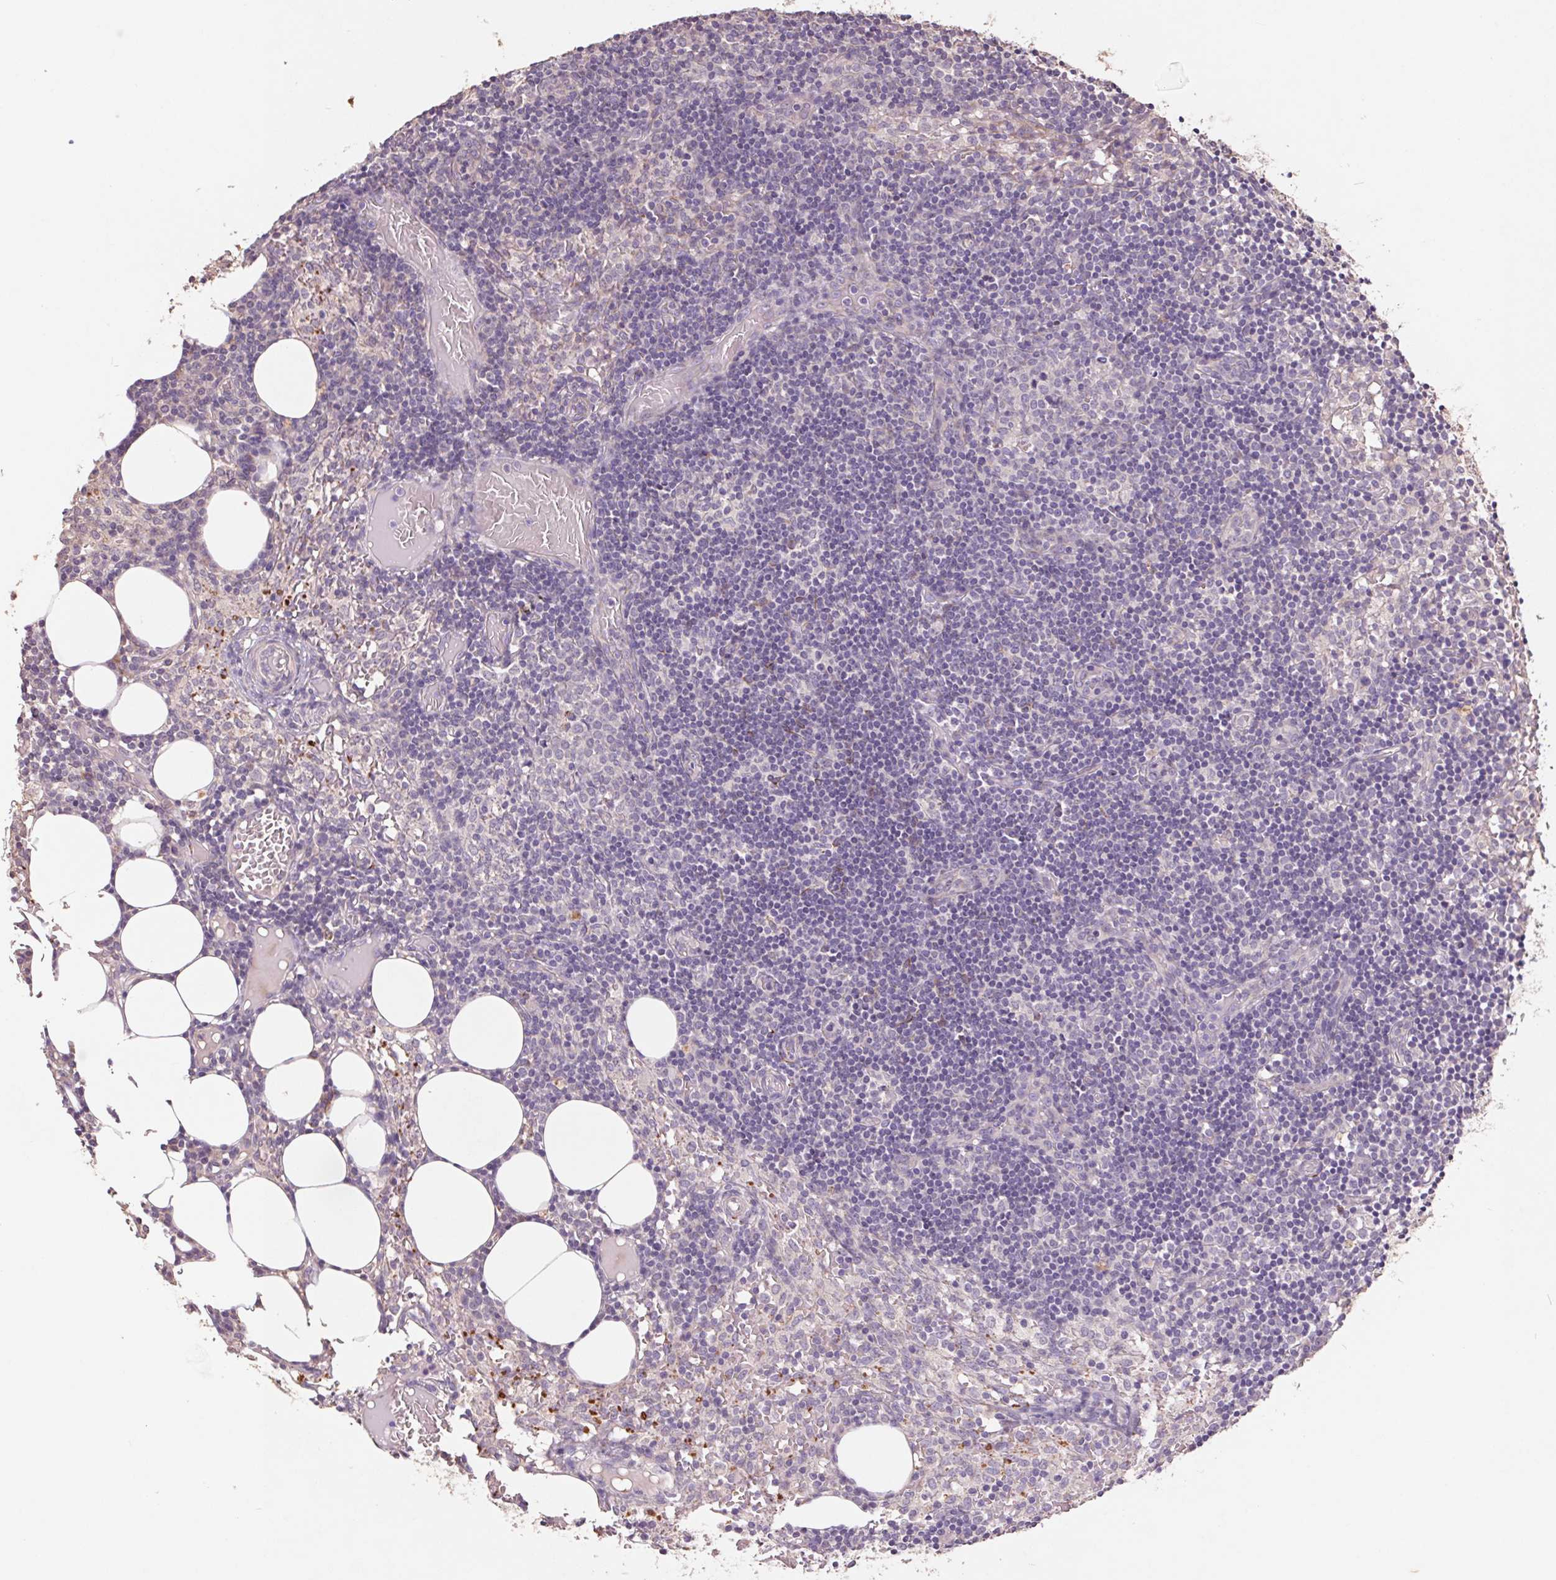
{"staining": {"intensity": "negative", "quantity": "none", "location": "none"}, "tissue": "lymph node", "cell_type": "Germinal center cells", "image_type": "normal", "snomed": [{"axis": "morphology", "description": "Normal tissue, NOS"}, {"axis": "topography", "description": "Lymph node"}], "caption": "Image shows no protein positivity in germinal center cells of normal lymph node.", "gene": "GRM2", "patient": {"sex": "female", "age": 41}}